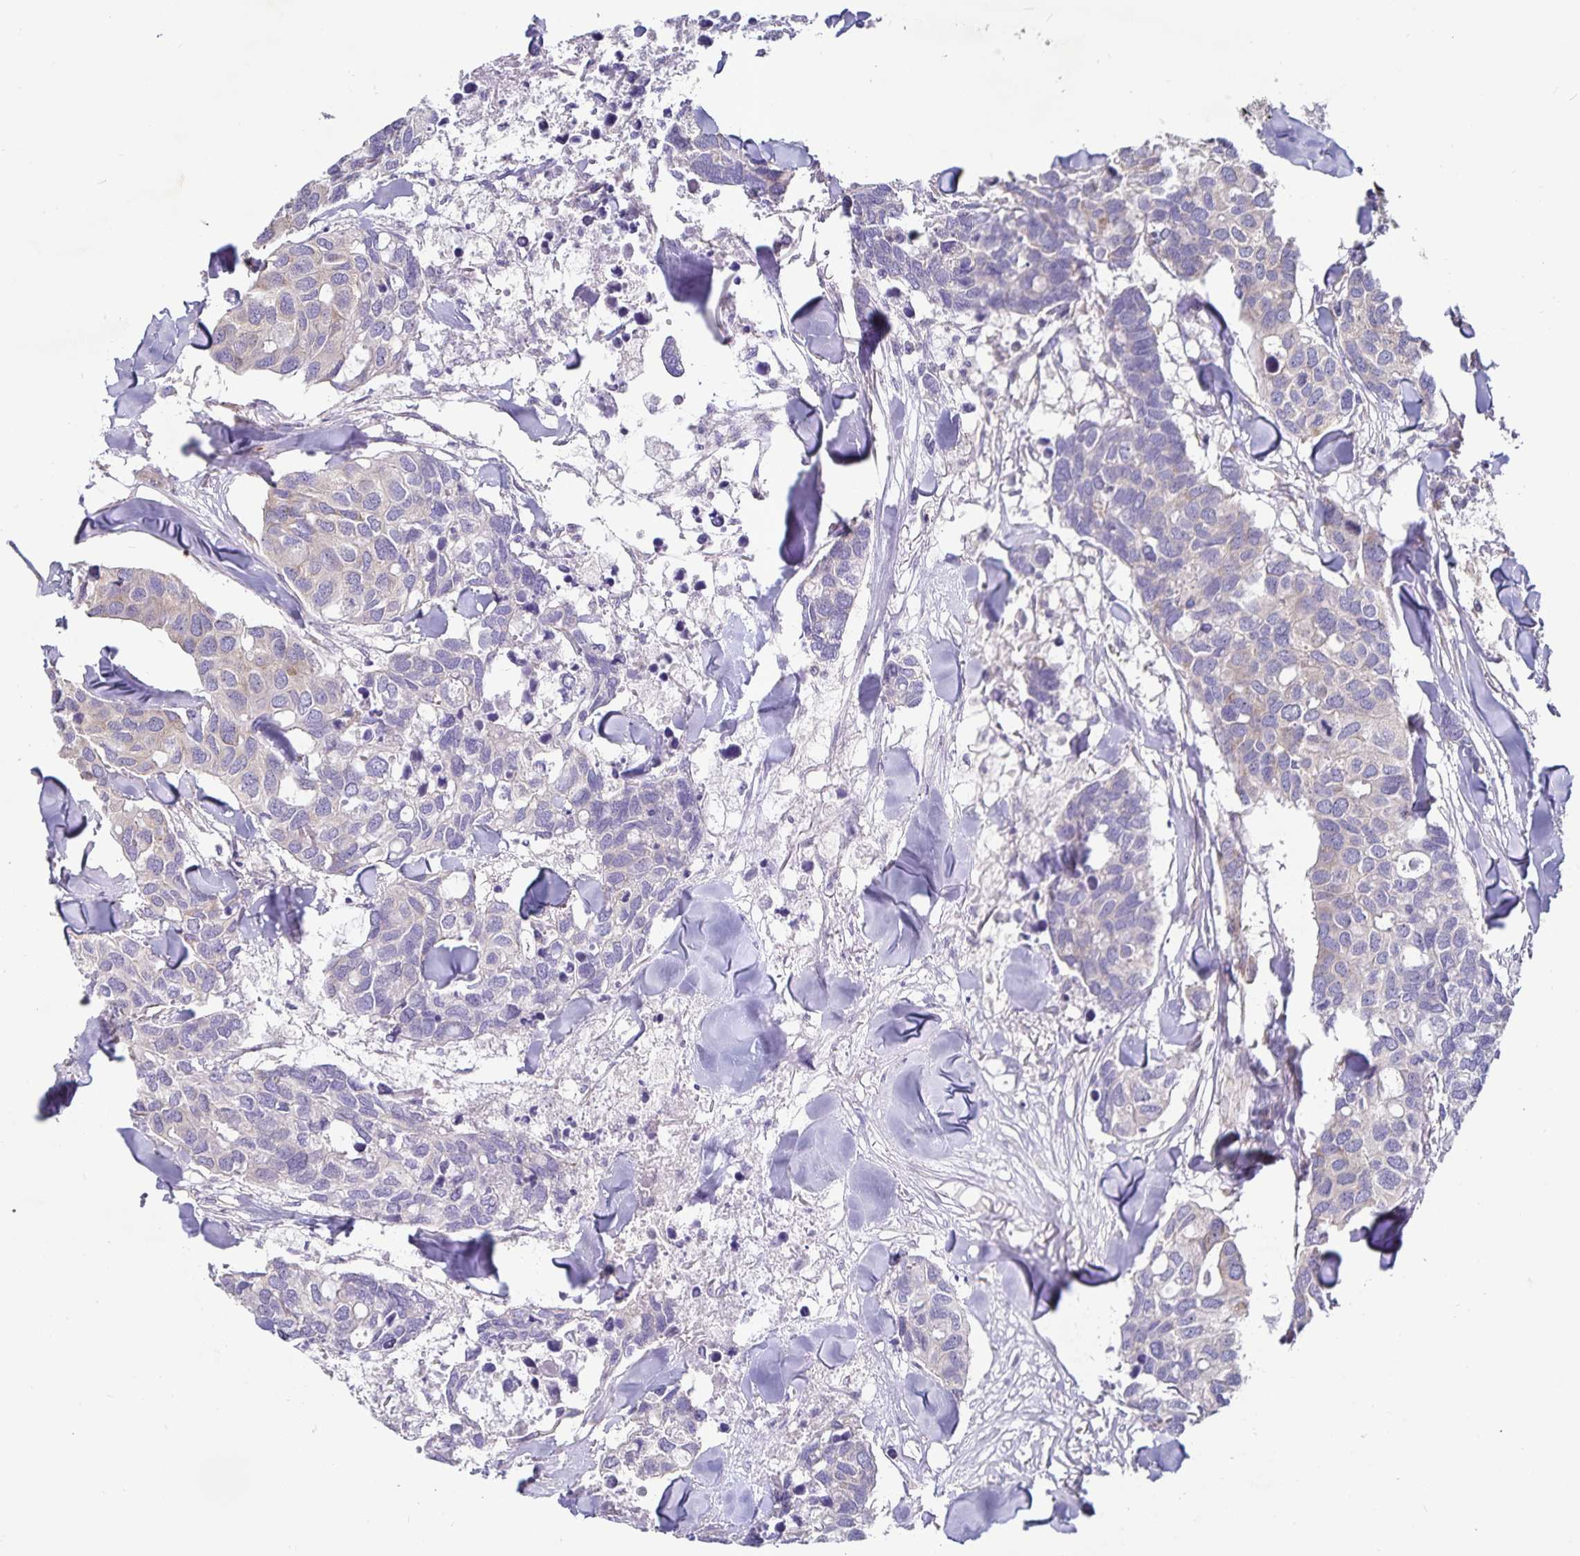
{"staining": {"intensity": "weak", "quantity": "<25%", "location": "cytoplasmic/membranous"}, "tissue": "breast cancer", "cell_type": "Tumor cells", "image_type": "cancer", "snomed": [{"axis": "morphology", "description": "Duct carcinoma"}, {"axis": "topography", "description": "Breast"}], "caption": "The photomicrograph reveals no significant expression in tumor cells of breast cancer (infiltrating ductal carcinoma).", "gene": "FAM120A", "patient": {"sex": "female", "age": 83}}